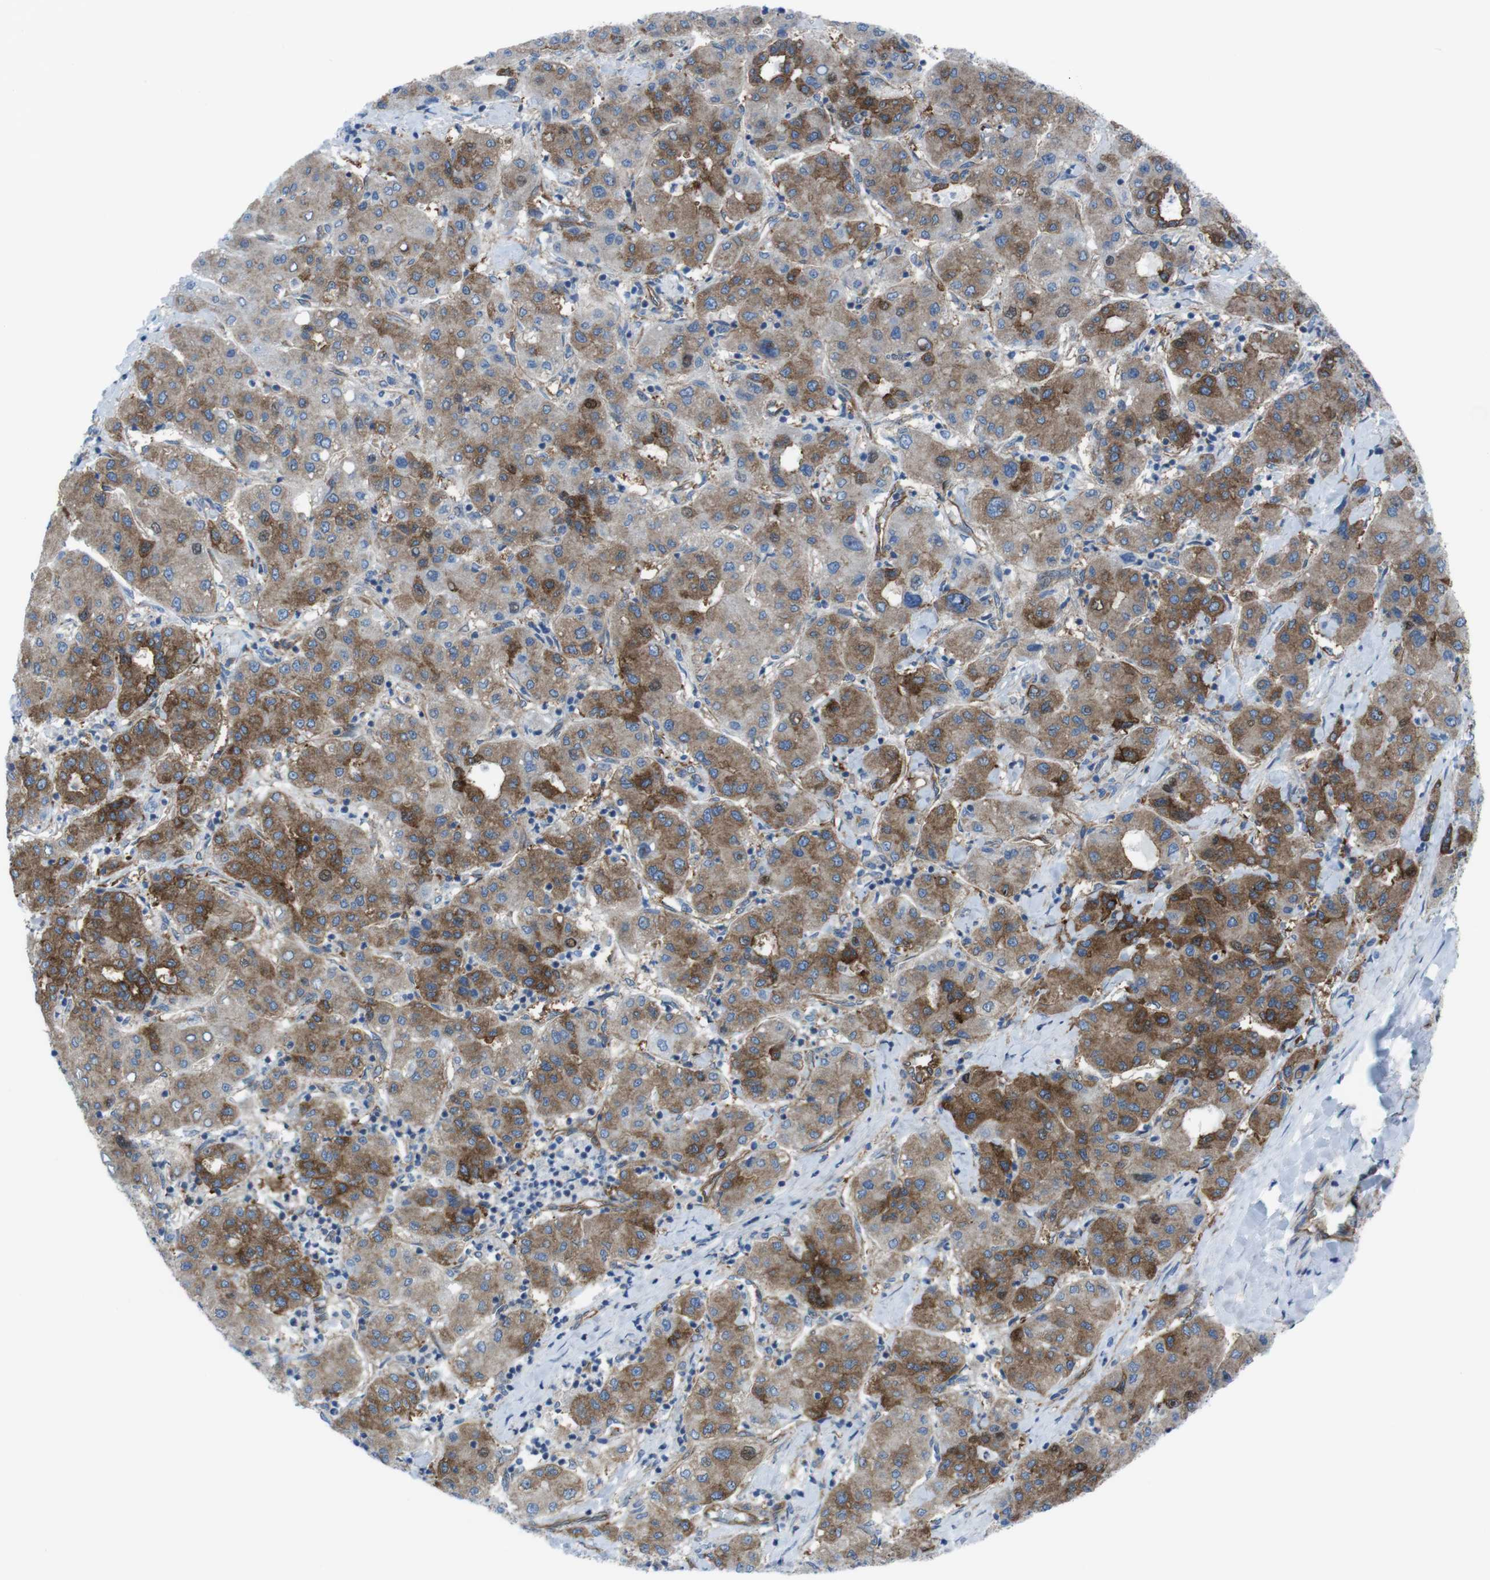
{"staining": {"intensity": "moderate", "quantity": ">75%", "location": "cytoplasmic/membranous"}, "tissue": "liver cancer", "cell_type": "Tumor cells", "image_type": "cancer", "snomed": [{"axis": "morphology", "description": "Carcinoma, Hepatocellular, NOS"}, {"axis": "topography", "description": "Liver"}], "caption": "An immunohistochemistry image of neoplastic tissue is shown. Protein staining in brown shows moderate cytoplasmic/membranous positivity in hepatocellular carcinoma (liver) within tumor cells. The protein is shown in brown color, while the nuclei are stained blue.", "gene": "DIAPH2", "patient": {"sex": "male", "age": 65}}